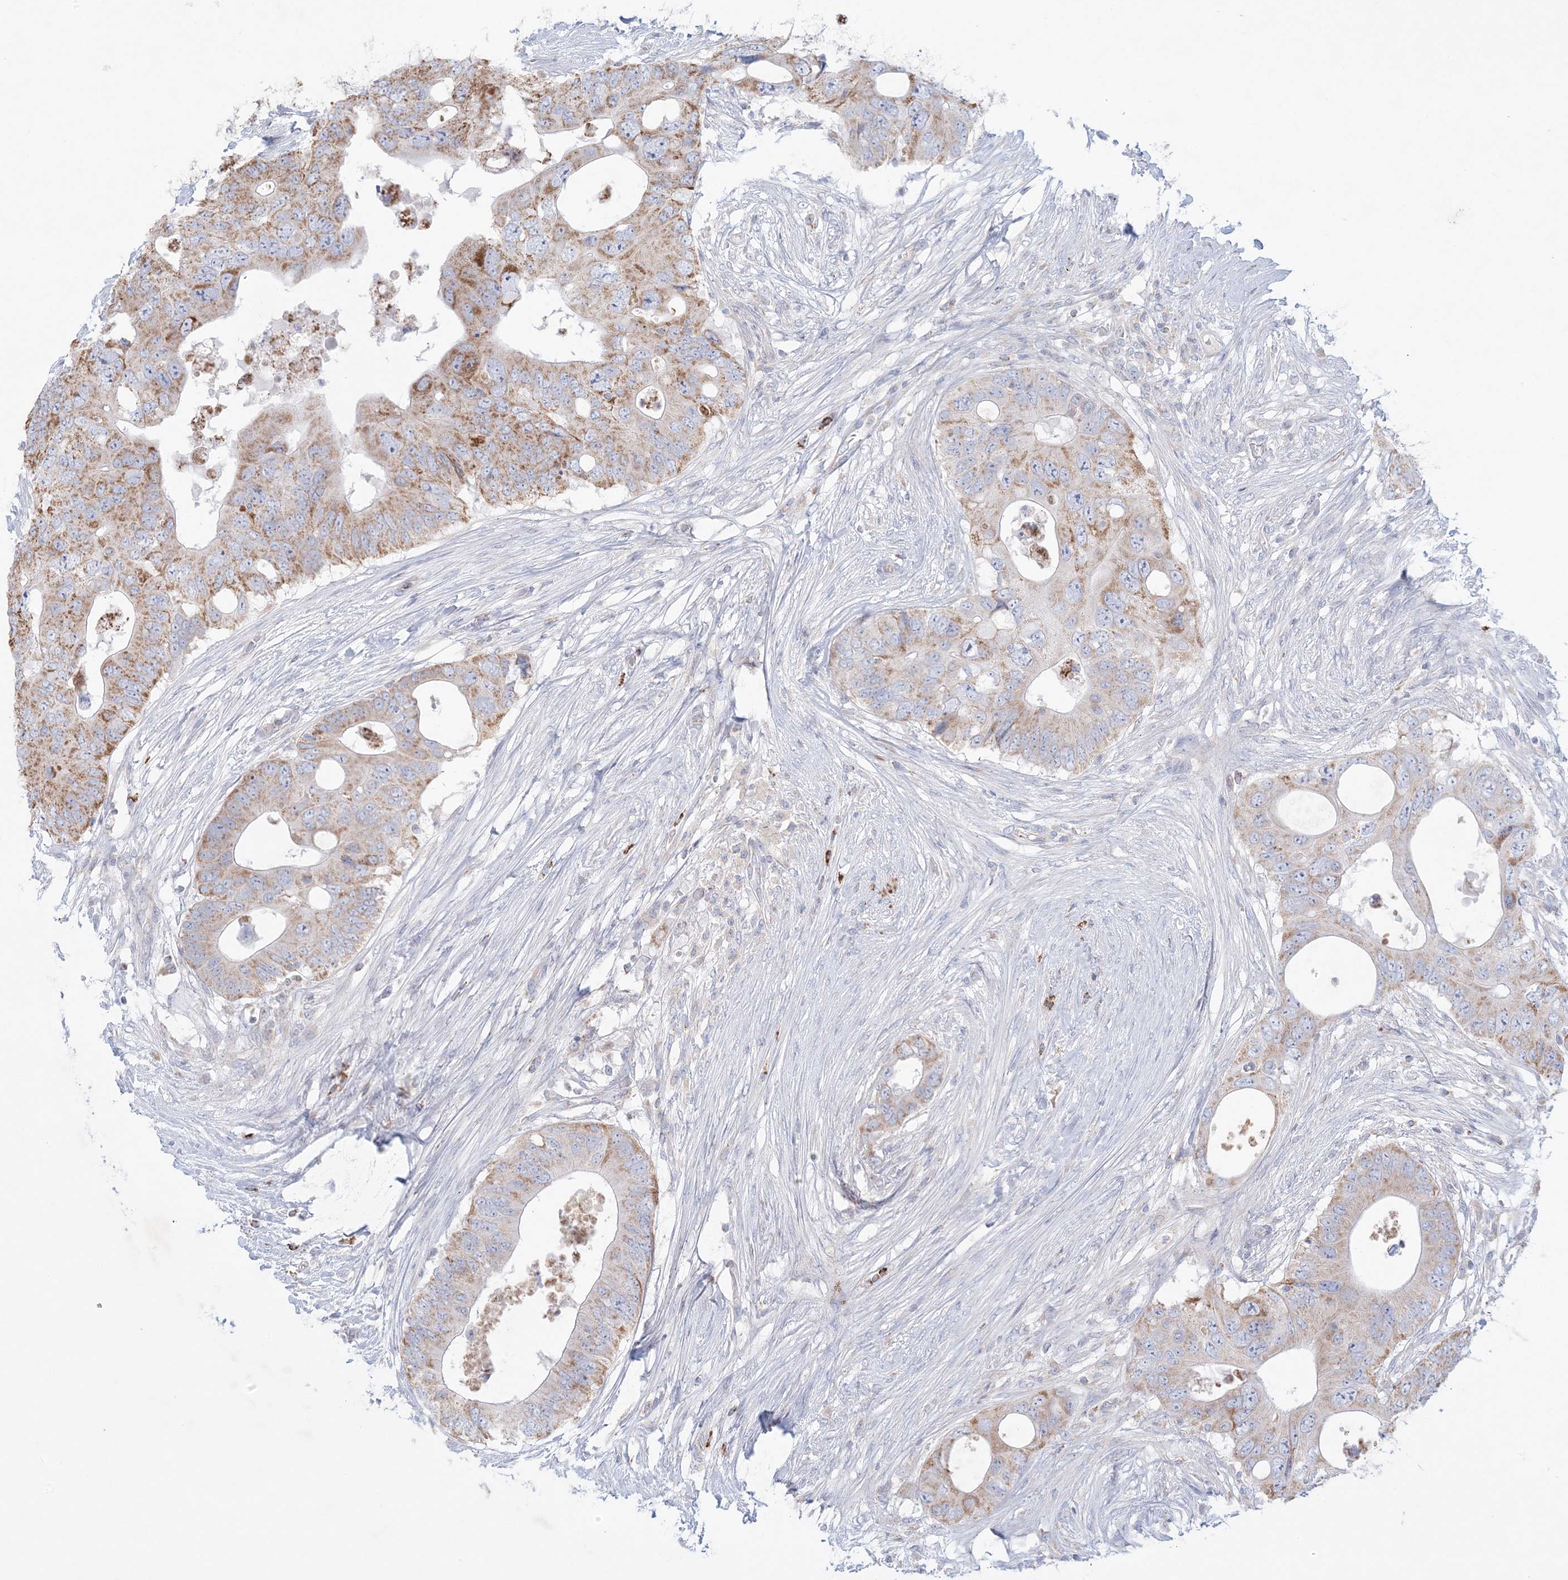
{"staining": {"intensity": "moderate", "quantity": ">75%", "location": "cytoplasmic/membranous"}, "tissue": "colorectal cancer", "cell_type": "Tumor cells", "image_type": "cancer", "snomed": [{"axis": "morphology", "description": "Adenocarcinoma, NOS"}, {"axis": "topography", "description": "Colon"}], "caption": "Protein staining reveals moderate cytoplasmic/membranous staining in approximately >75% of tumor cells in colorectal cancer (adenocarcinoma). Immunohistochemistry stains the protein in brown and the nuclei are stained blue.", "gene": "KCTD6", "patient": {"sex": "male", "age": 71}}